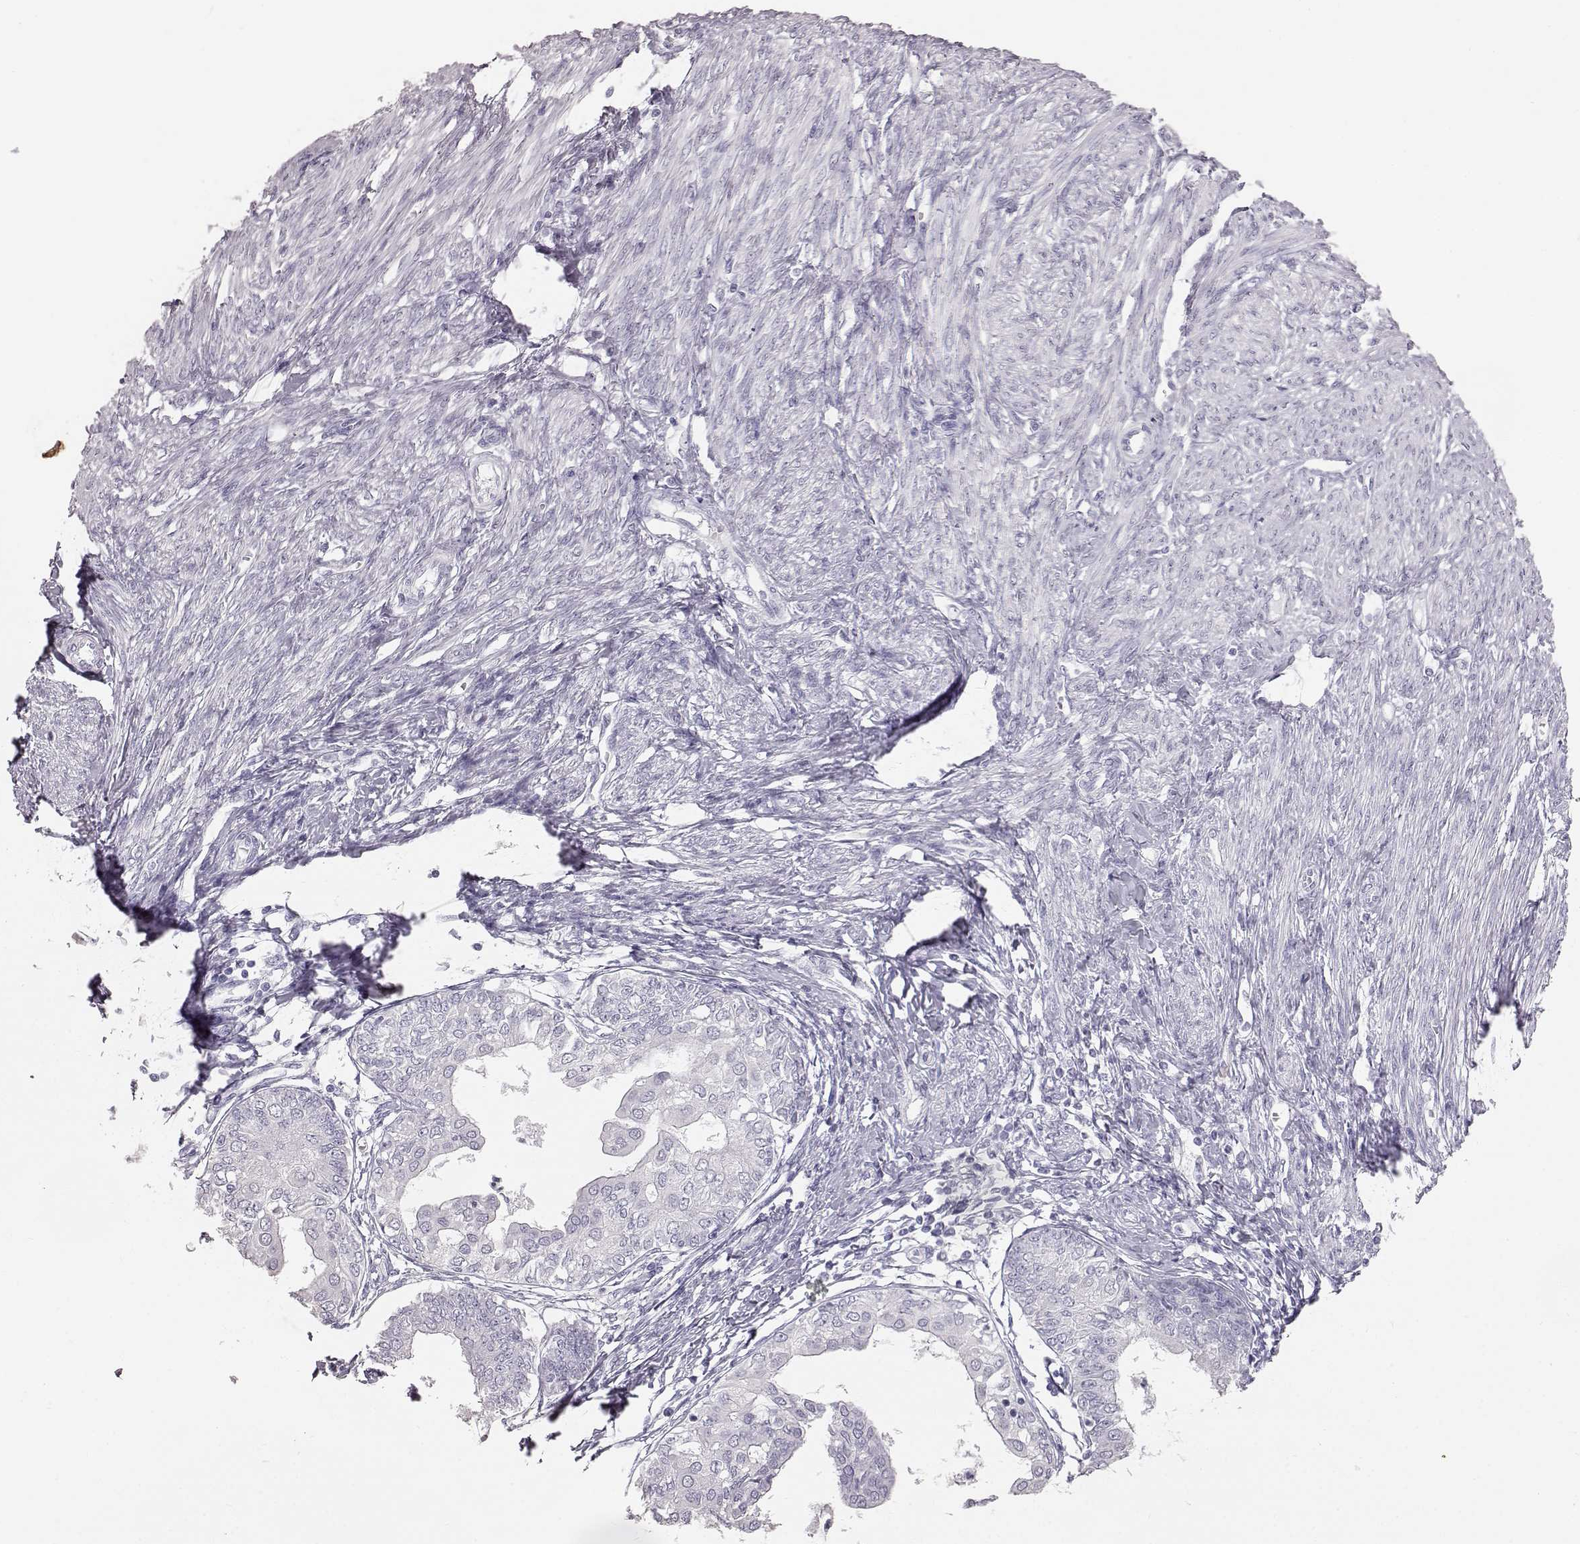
{"staining": {"intensity": "negative", "quantity": "none", "location": "none"}, "tissue": "endometrial cancer", "cell_type": "Tumor cells", "image_type": "cancer", "snomed": [{"axis": "morphology", "description": "Adenocarcinoma, NOS"}, {"axis": "topography", "description": "Endometrium"}], "caption": "Immunohistochemistry photomicrograph of human adenocarcinoma (endometrial) stained for a protein (brown), which shows no expression in tumor cells. Brightfield microscopy of immunohistochemistry (IHC) stained with DAB (brown) and hematoxylin (blue), captured at high magnification.", "gene": "KRT33A", "patient": {"sex": "female", "age": 68}}